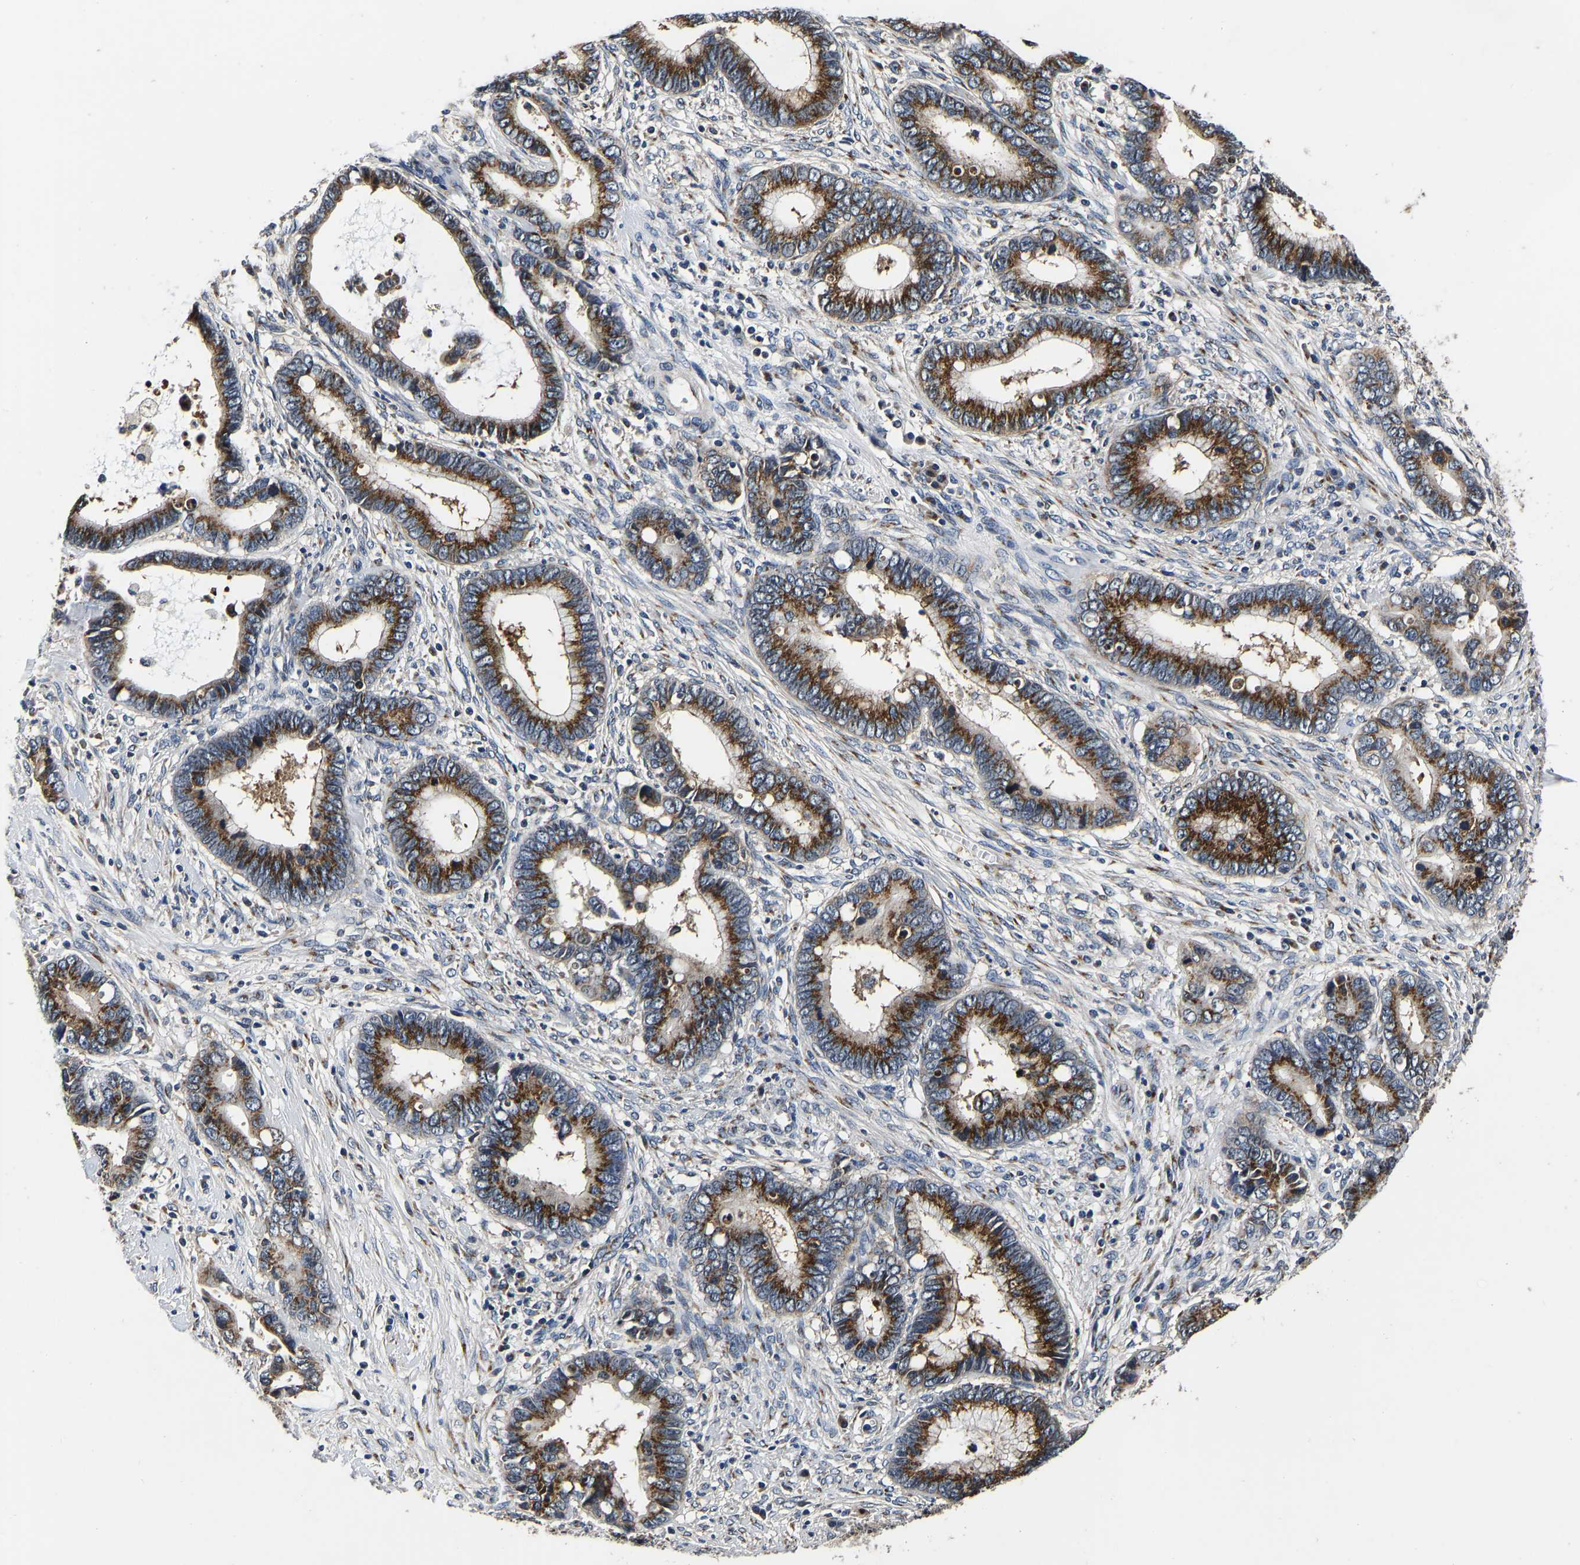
{"staining": {"intensity": "strong", "quantity": ">75%", "location": "cytoplasmic/membranous"}, "tissue": "cervical cancer", "cell_type": "Tumor cells", "image_type": "cancer", "snomed": [{"axis": "morphology", "description": "Adenocarcinoma, NOS"}, {"axis": "topography", "description": "Cervix"}], "caption": "Immunohistochemistry (DAB) staining of human cervical adenocarcinoma demonstrates strong cytoplasmic/membranous protein expression in approximately >75% of tumor cells.", "gene": "RABAC1", "patient": {"sex": "female", "age": 44}}